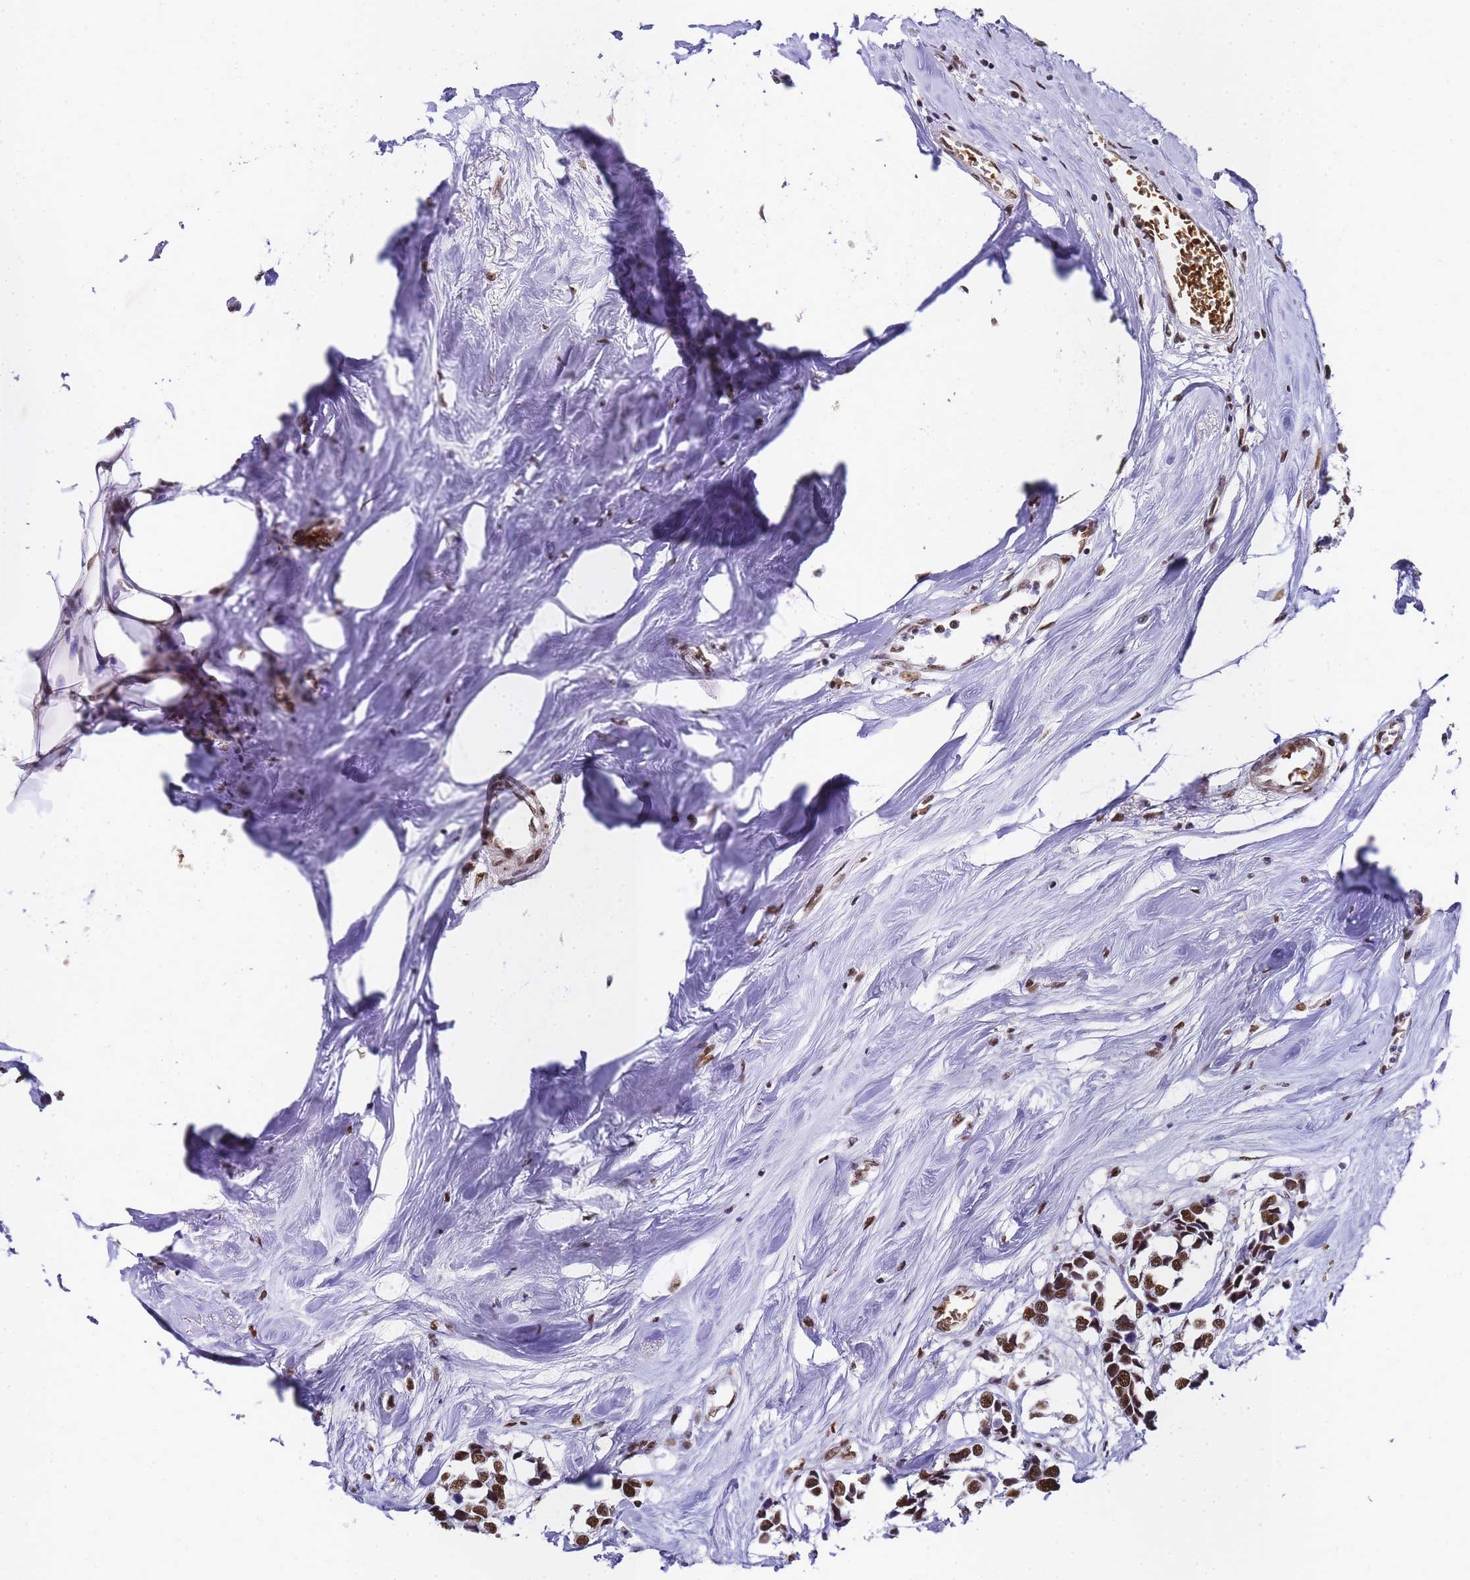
{"staining": {"intensity": "strong", "quantity": ">75%", "location": "nuclear"}, "tissue": "breast cancer", "cell_type": "Tumor cells", "image_type": "cancer", "snomed": [{"axis": "morphology", "description": "Duct carcinoma"}, {"axis": "topography", "description": "Breast"}], "caption": "Immunohistochemistry micrograph of human breast cancer stained for a protein (brown), which demonstrates high levels of strong nuclear expression in approximately >75% of tumor cells.", "gene": "POLR1A", "patient": {"sex": "female", "age": 83}}